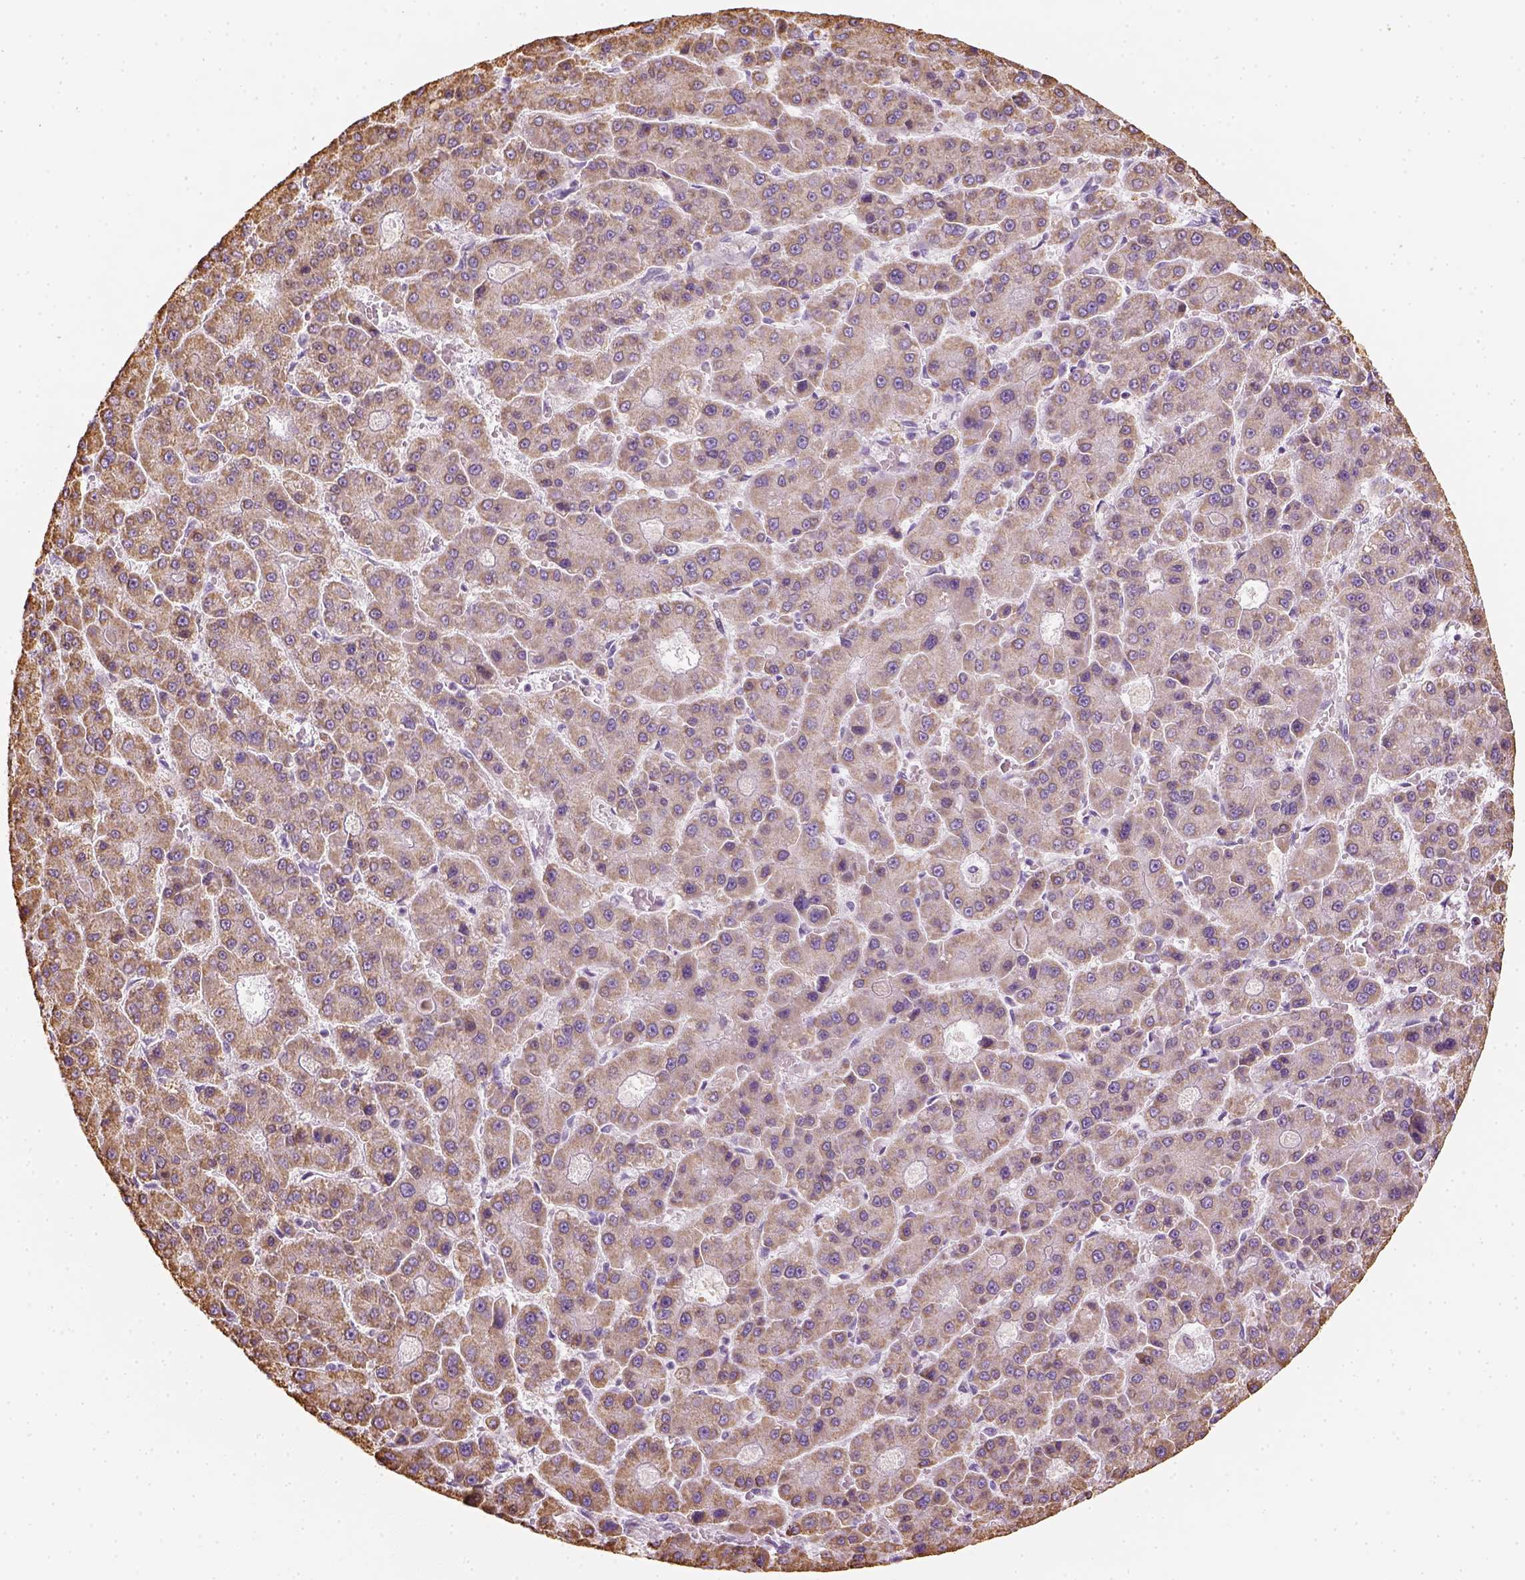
{"staining": {"intensity": "moderate", "quantity": ">75%", "location": "cytoplasmic/membranous"}, "tissue": "liver cancer", "cell_type": "Tumor cells", "image_type": "cancer", "snomed": [{"axis": "morphology", "description": "Carcinoma, Hepatocellular, NOS"}, {"axis": "topography", "description": "Liver"}], "caption": "Immunohistochemistry histopathology image of liver cancer (hepatocellular carcinoma) stained for a protein (brown), which shows medium levels of moderate cytoplasmic/membranous expression in approximately >75% of tumor cells.", "gene": "LCA5", "patient": {"sex": "male", "age": 70}}